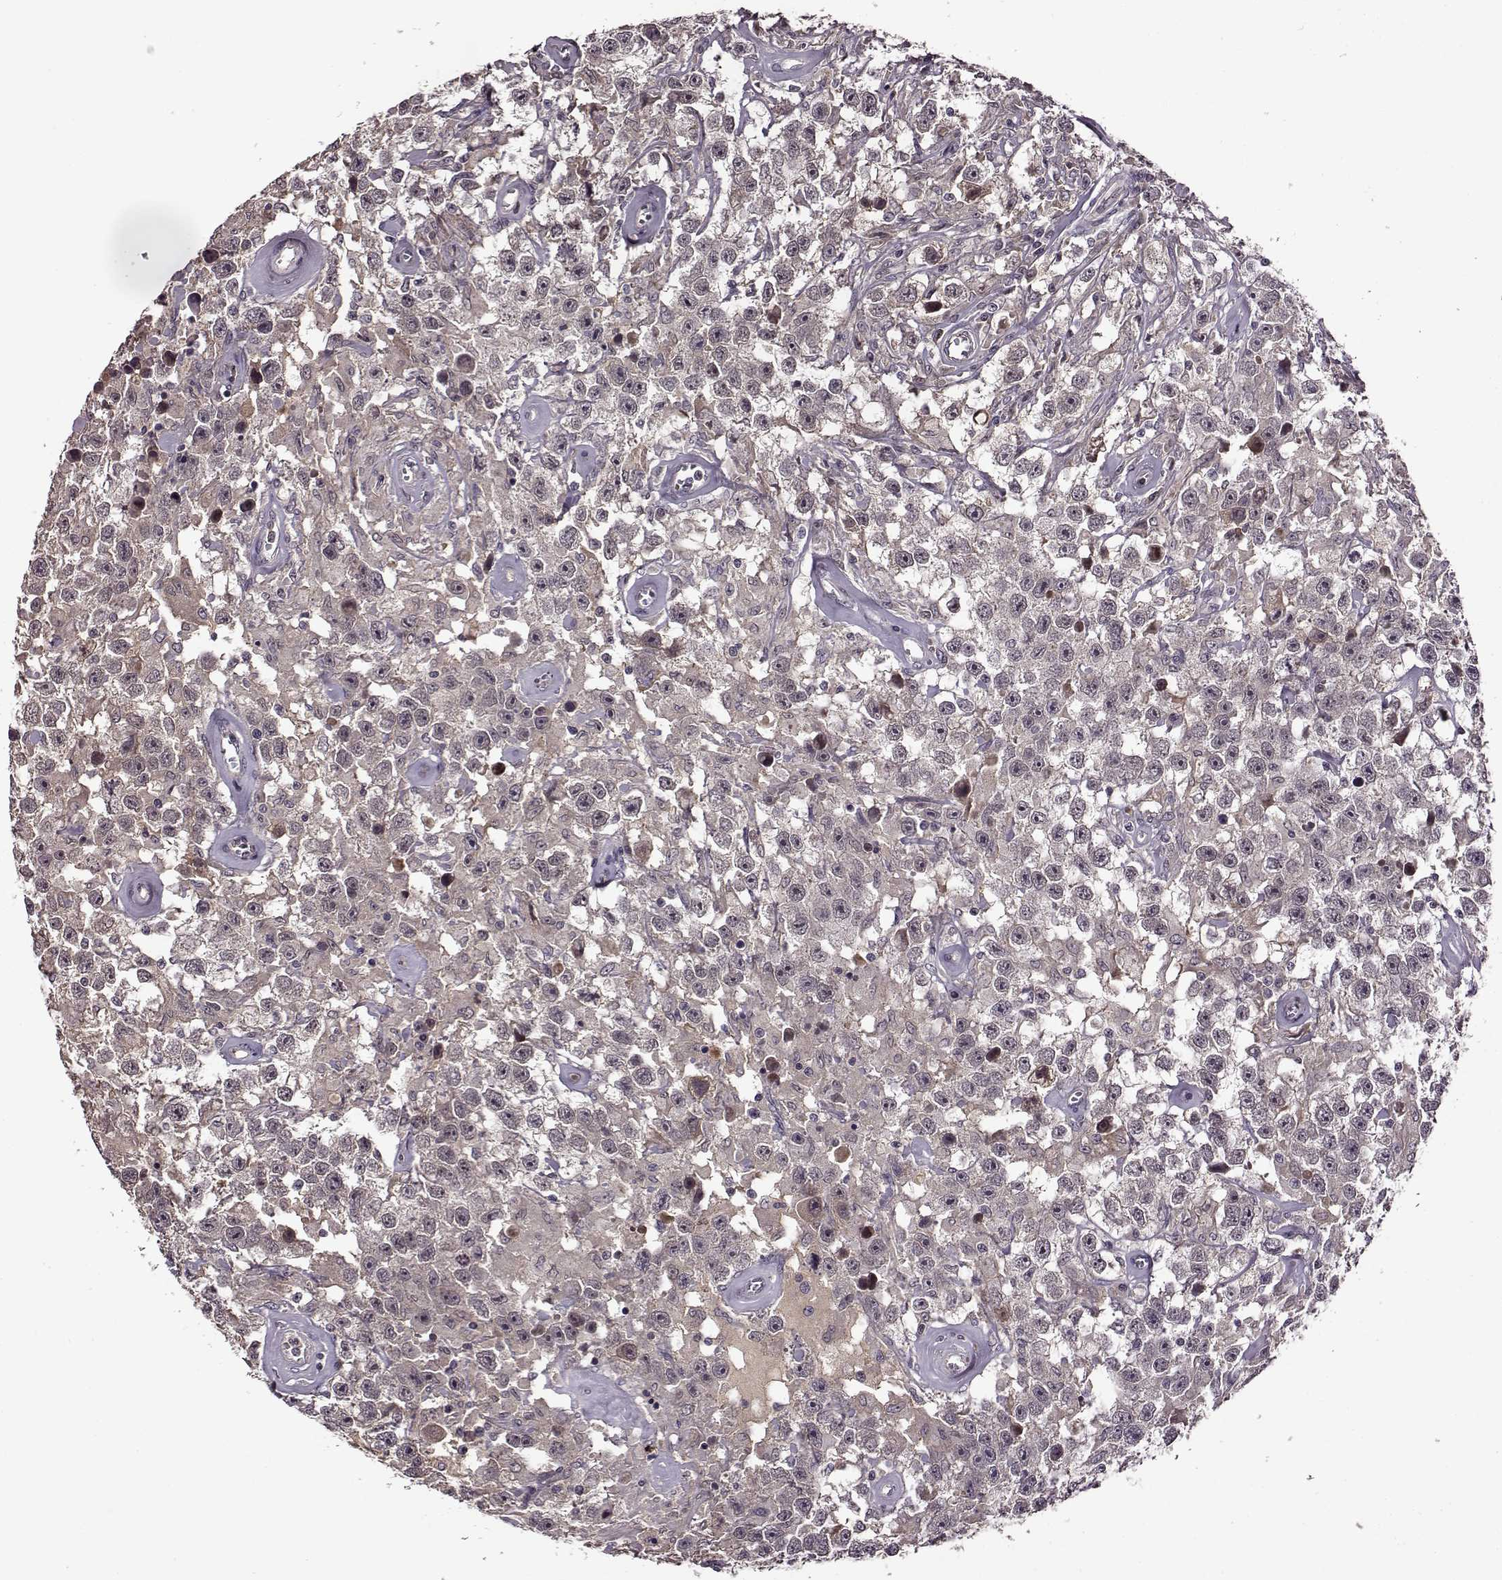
{"staining": {"intensity": "negative", "quantity": "none", "location": "none"}, "tissue": "testis cancer", "cell_type": "Tumor cells", "image_type": "cancer", "snomed": [{"axis": "morphology", "description": "Seminoma, NOS"}, {"axis": "topography", "description": "Testis"}], "caption": "An immunohistochemistry histopathology image of testis seminoma is shown. There is no staining in tumor cells of testis seminoma. (Brightfield microscopy of DAB (3,3'-diaminobenzidine) IHC at high magnification).", "gene": "MAIP1", "patient": {"sex": "male", "age": 43}}